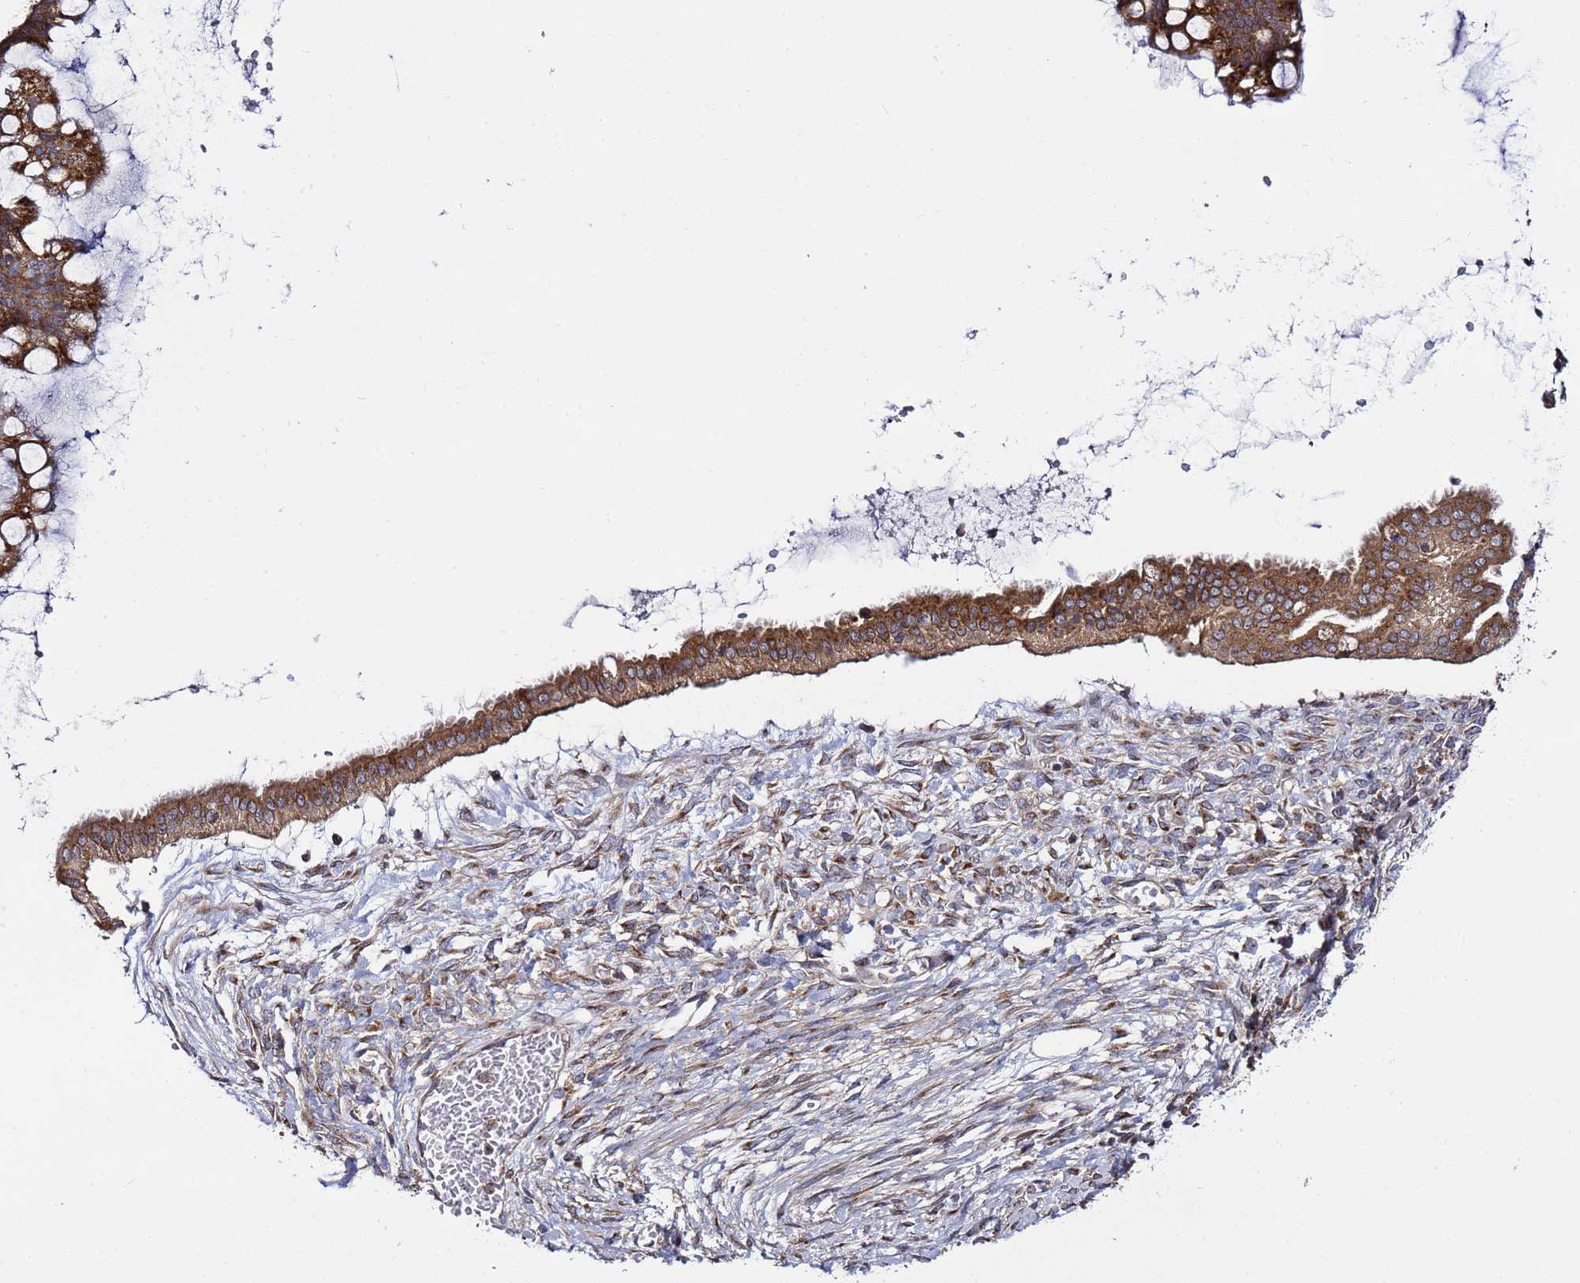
{"staining": {"intensity": "moderate", "quantity": ">75%", "location": "cytoplasmic/membranous"}, "tissue": "ovarian cancer", "cell_type": "Tumor cells", "image_type": "cancer", "snomed": [{"axis": "morphology", "description": "Cystadenocarcinoma, mucinous, NOS"}, {"axis": "topography", "description": "Ovary"}], "caption": "Tumor cells reveal medium levels of moderate cytoplasmic/membranous expression in about >75% of cells in mucinous cystadenocarcinoma (ovarian). (DAB = brown stain, brightfield microscopy at high magnification).", "gene": "TMEM176B", "patient": {"sex": "female", "age": 73}}